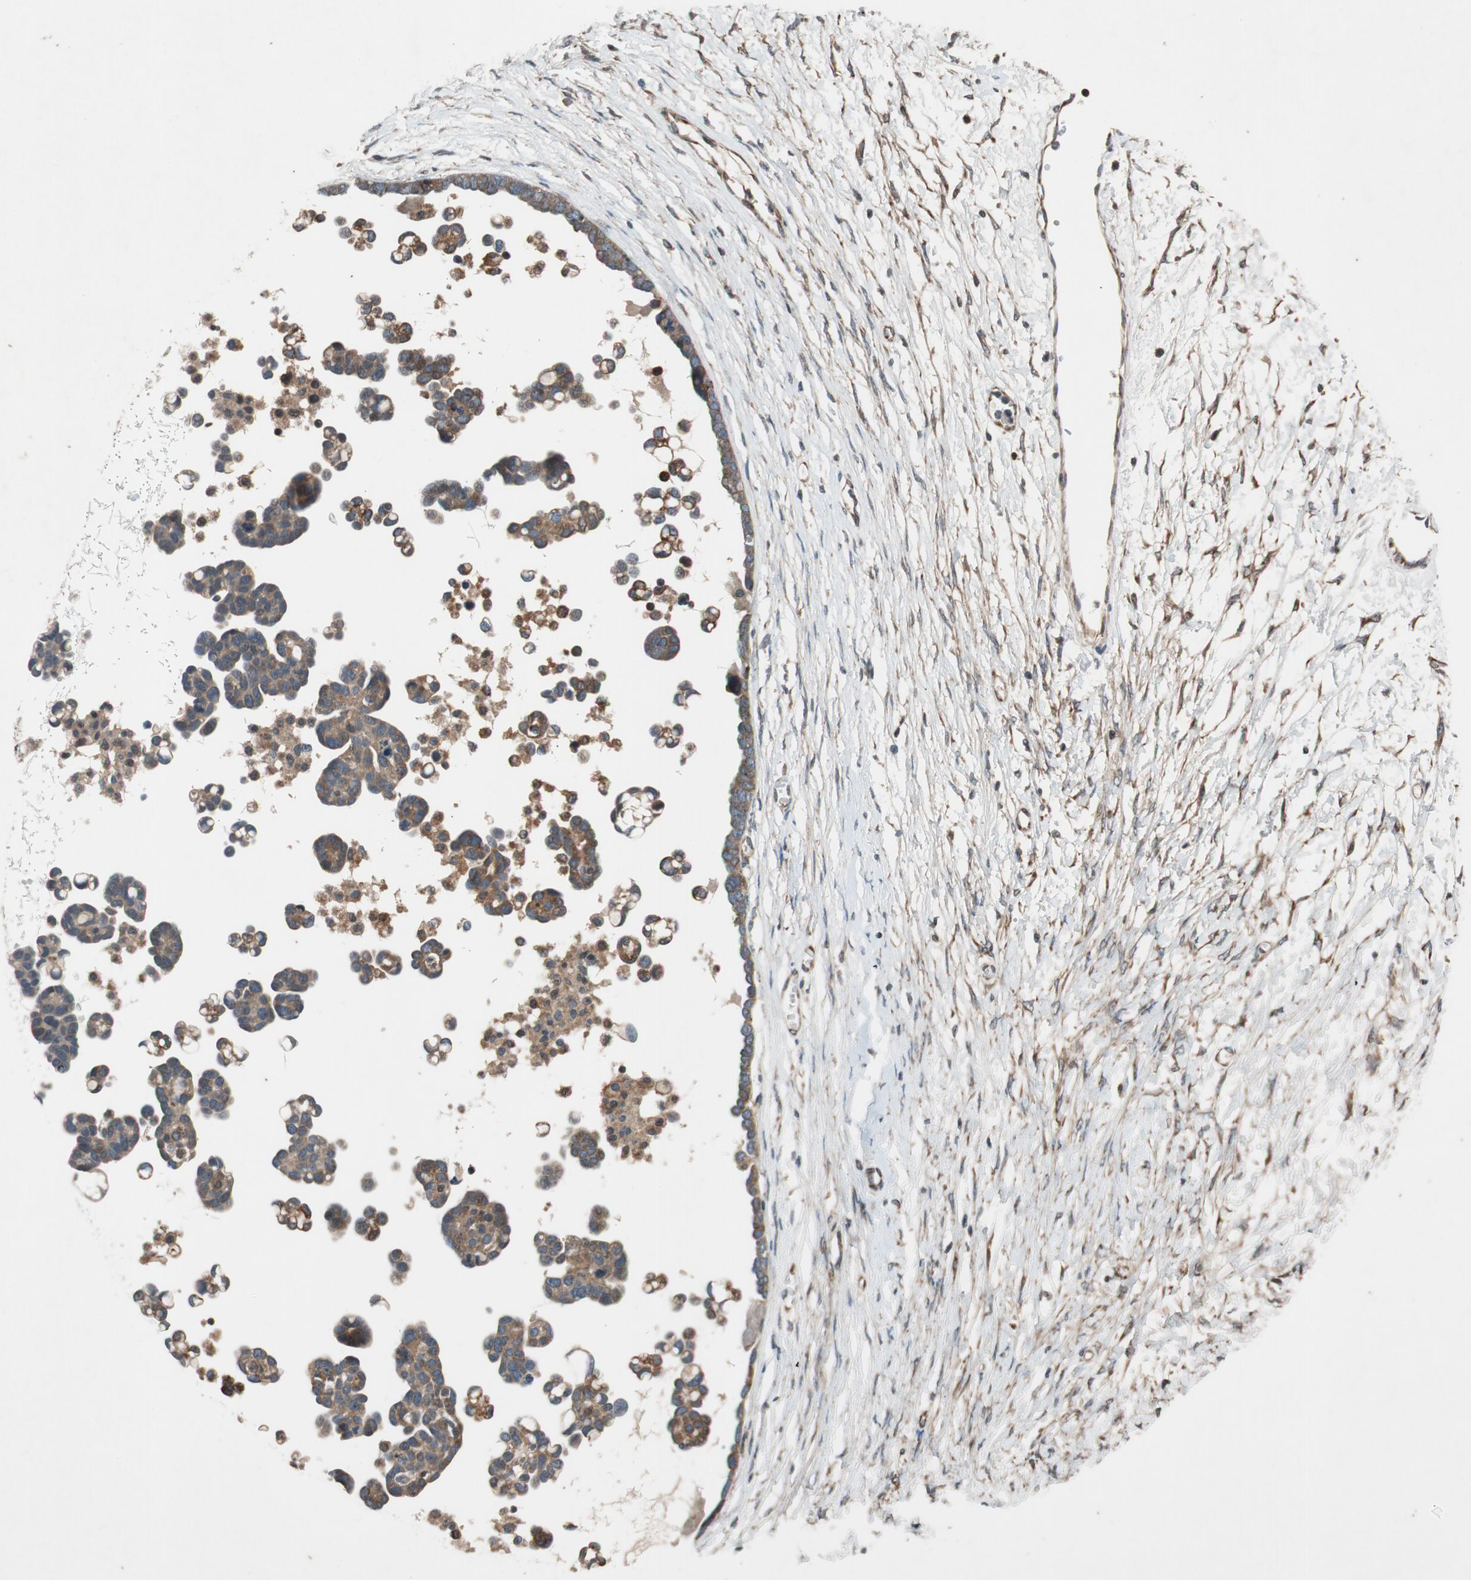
{"staining": {"intensity": "moderate", "quantity": ">75%", "location": "cytoplasmic/membranous"}, "tissue": "ovarian cancer", "cell_type": "Tumor cells", "image_type": "cancer", "snomed": [{"axis": "morphology", "description": "Cystadenocarcinoma, serous, NOS"}, {"axis": "topography", "description": "Ovary"}], "caption": "A brown stain shows moderate cytoplasmic/membranous expression of a protein in human ovarian serous cystadenocarcinoma tumor cells. The protein of interest is shown in brown color, while the nuclei are stained blue.", "gene": "ATP2C1", "patient": {"sex": "female", "age": 54}}